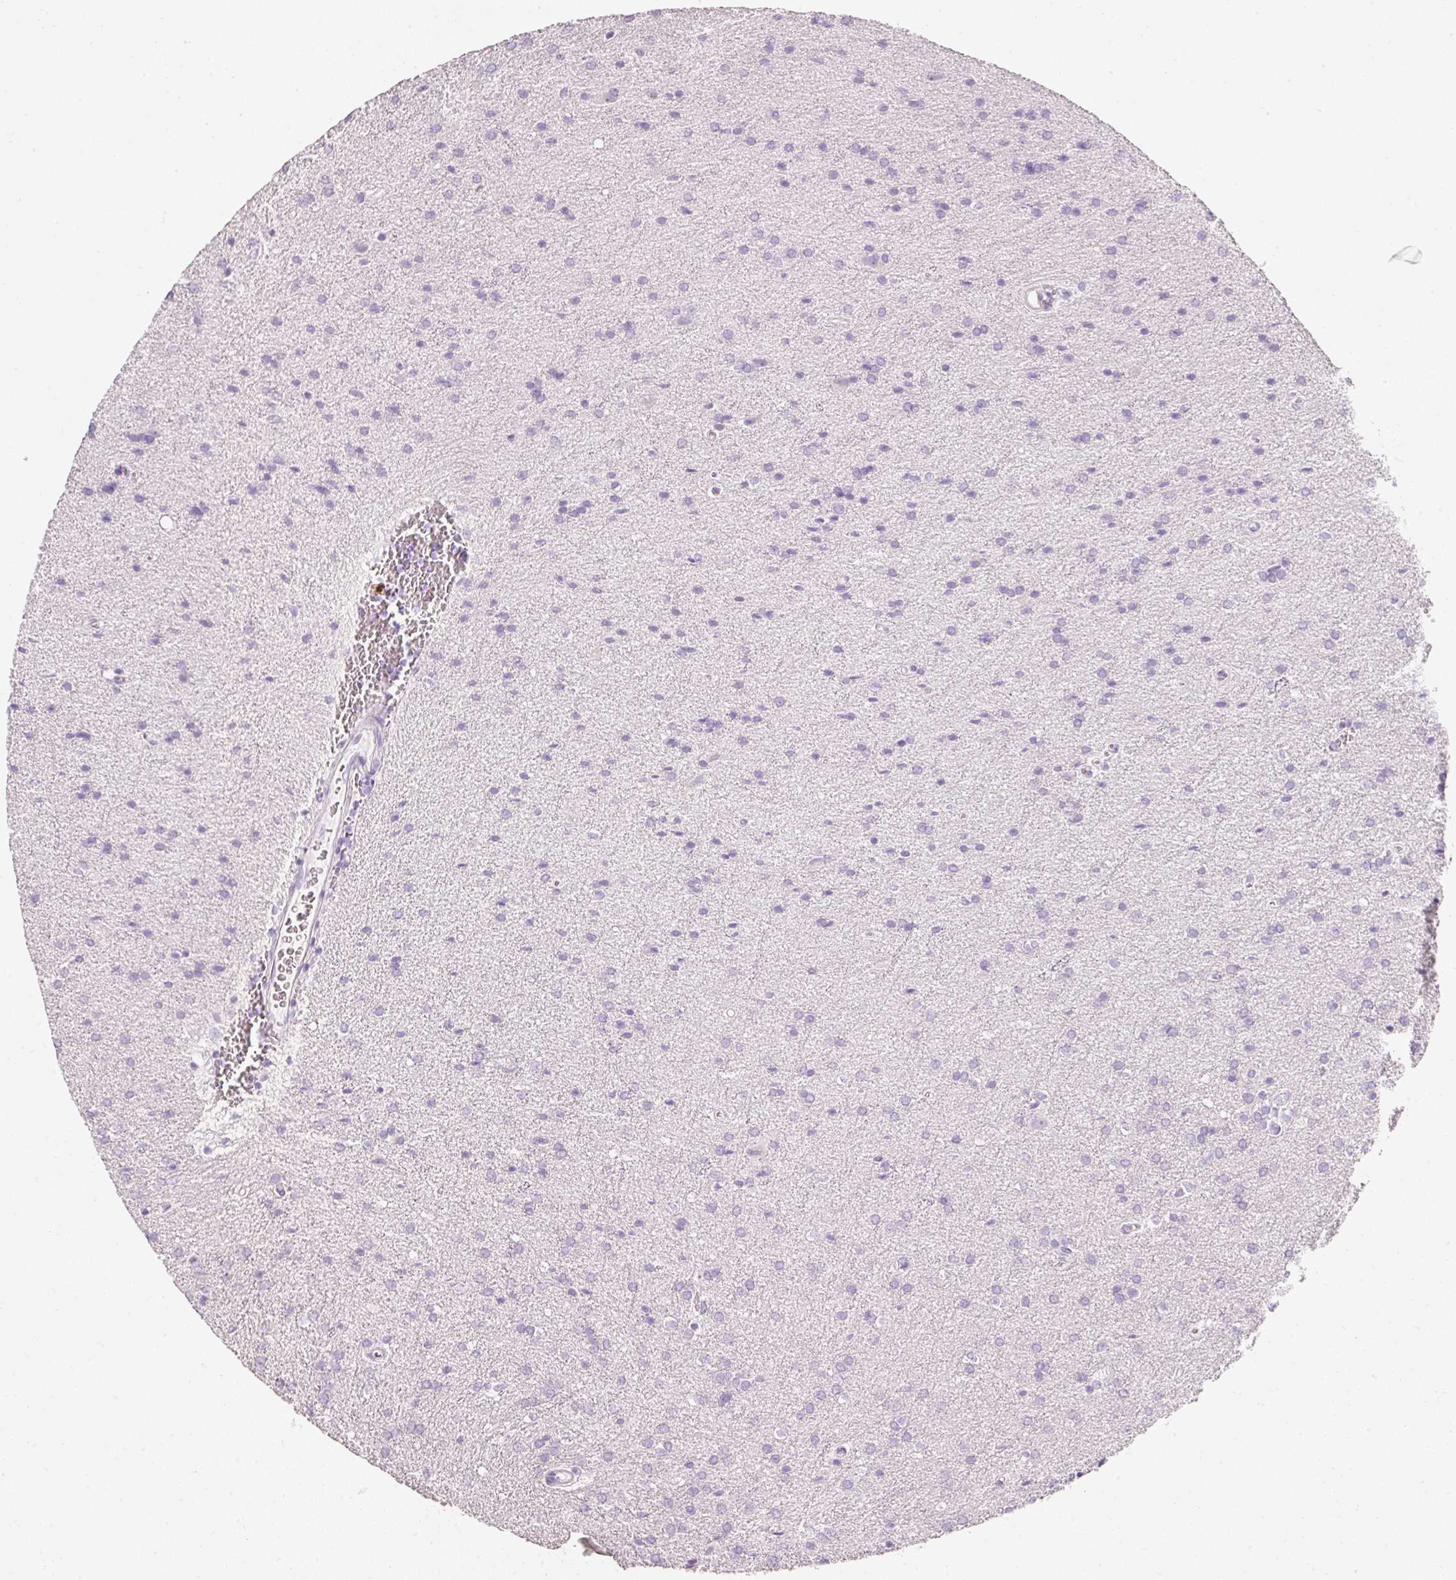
{"staining": {"intensity": "negative", "quantity": "none", "location": "none"}, "tissue": "glioma", "cell_type": "Tumor cells", "image_type": "cancer", "snomed": [{"axis": "morphology", "description": "Glioma, malignant, Low grade"}, {"axis": "topography", "description": "Brain"}], "caption": "This histopathology image is of glioma stained with immunohistochemistry to label a protein in brown with the nuclei are counter-stained blue. There is no positivity in tumor cells.", "gene": "PDXDC1", "patient": {"sex": "female", "age": 34}}